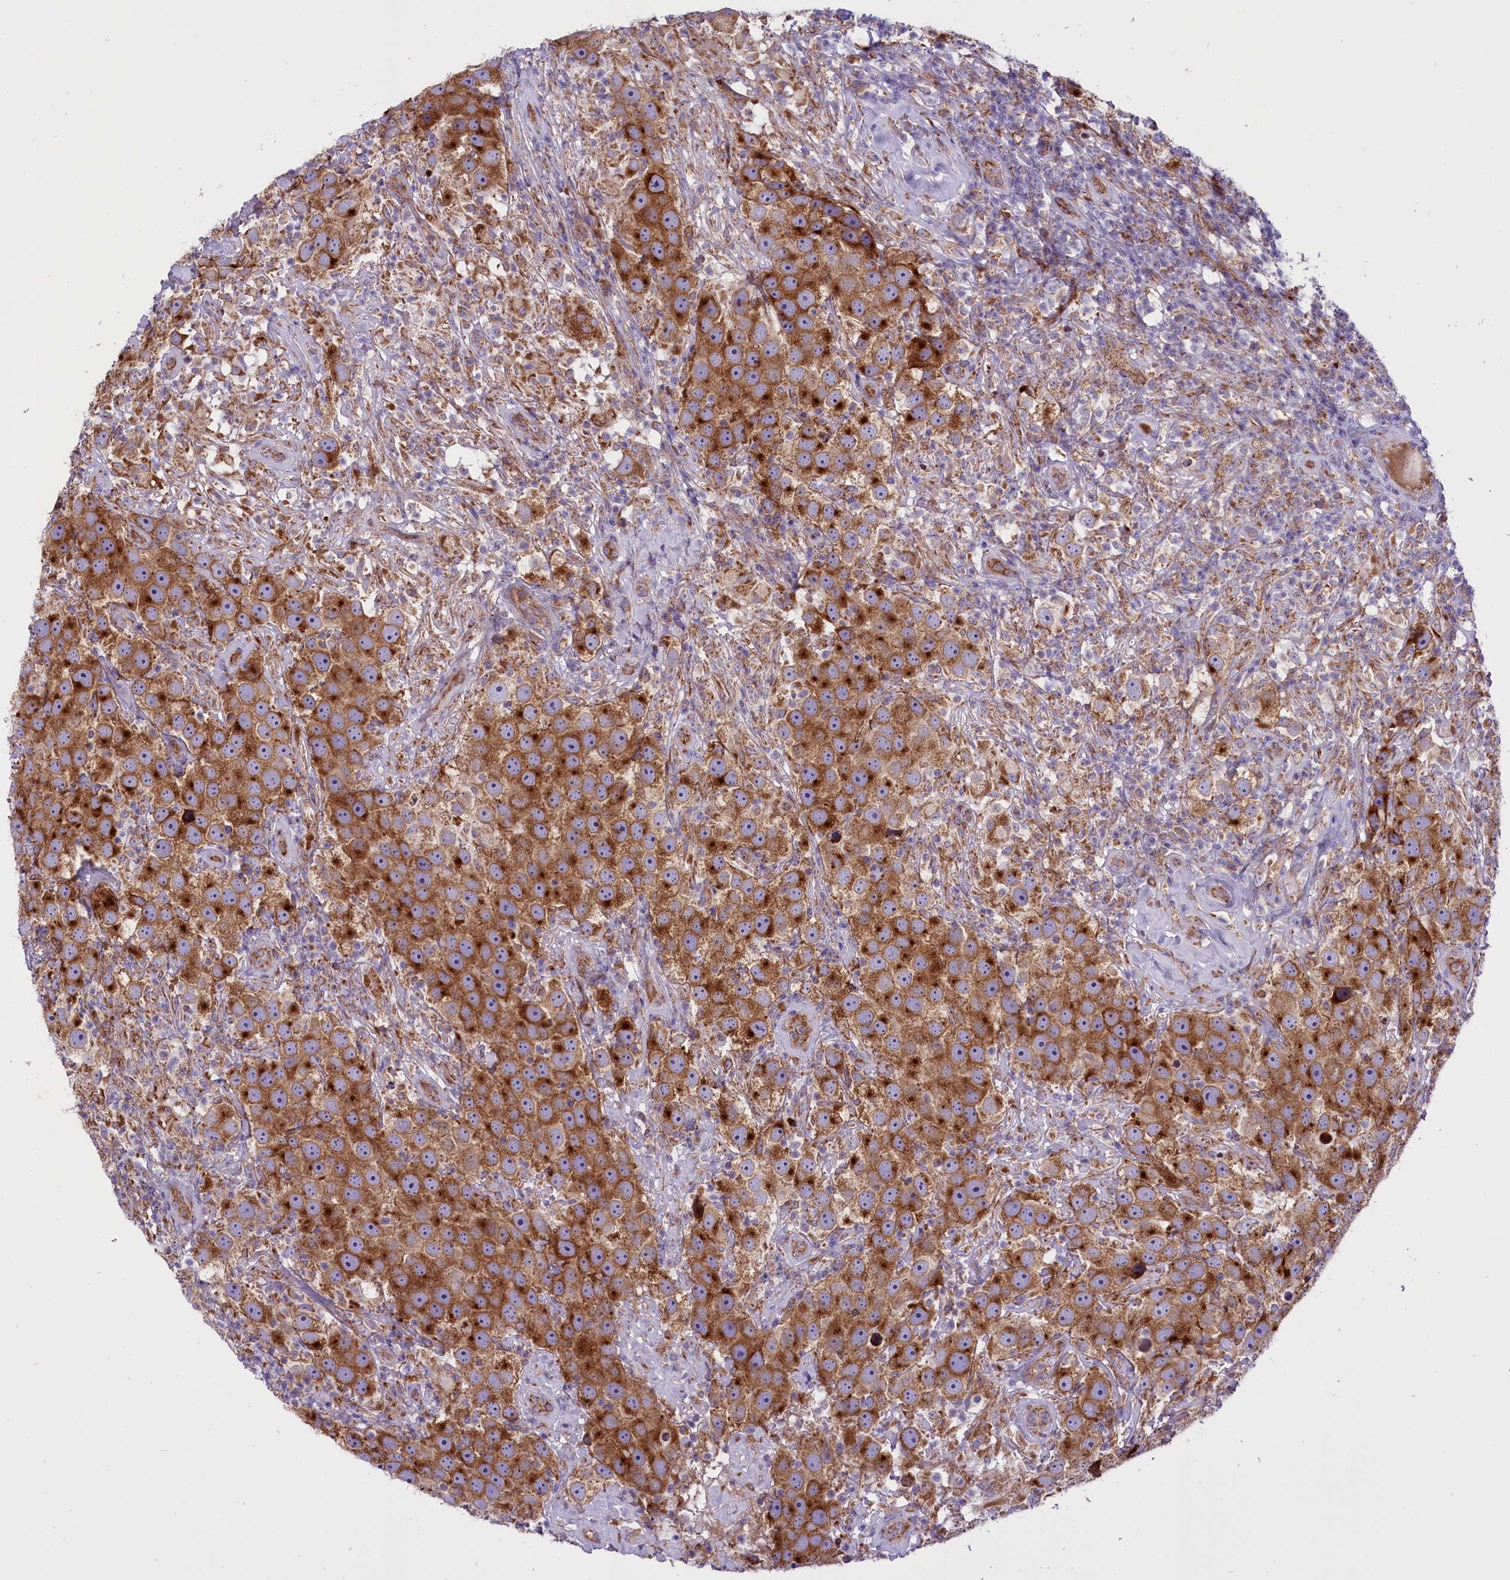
{"staining": {"intensity": "strong", "quantity": ">75%", "location": "cytoplasmic/membranous"}, "tissue": "testis cancer", "cell_type": "Tumor cells", "image_type": "cancer", "snomed": [{"axis": "morphology", "description": "Seminoma, NOS"}, {"axis": "topography", "description": "Testis"}], "caption": "A brown stain labels strong cytoplasmic/membranous staining of a protein in human testis cancer (seminoma) tumor cells.", "gene": "PTPRU", "patient": {"sex": "male", "age": 49}}